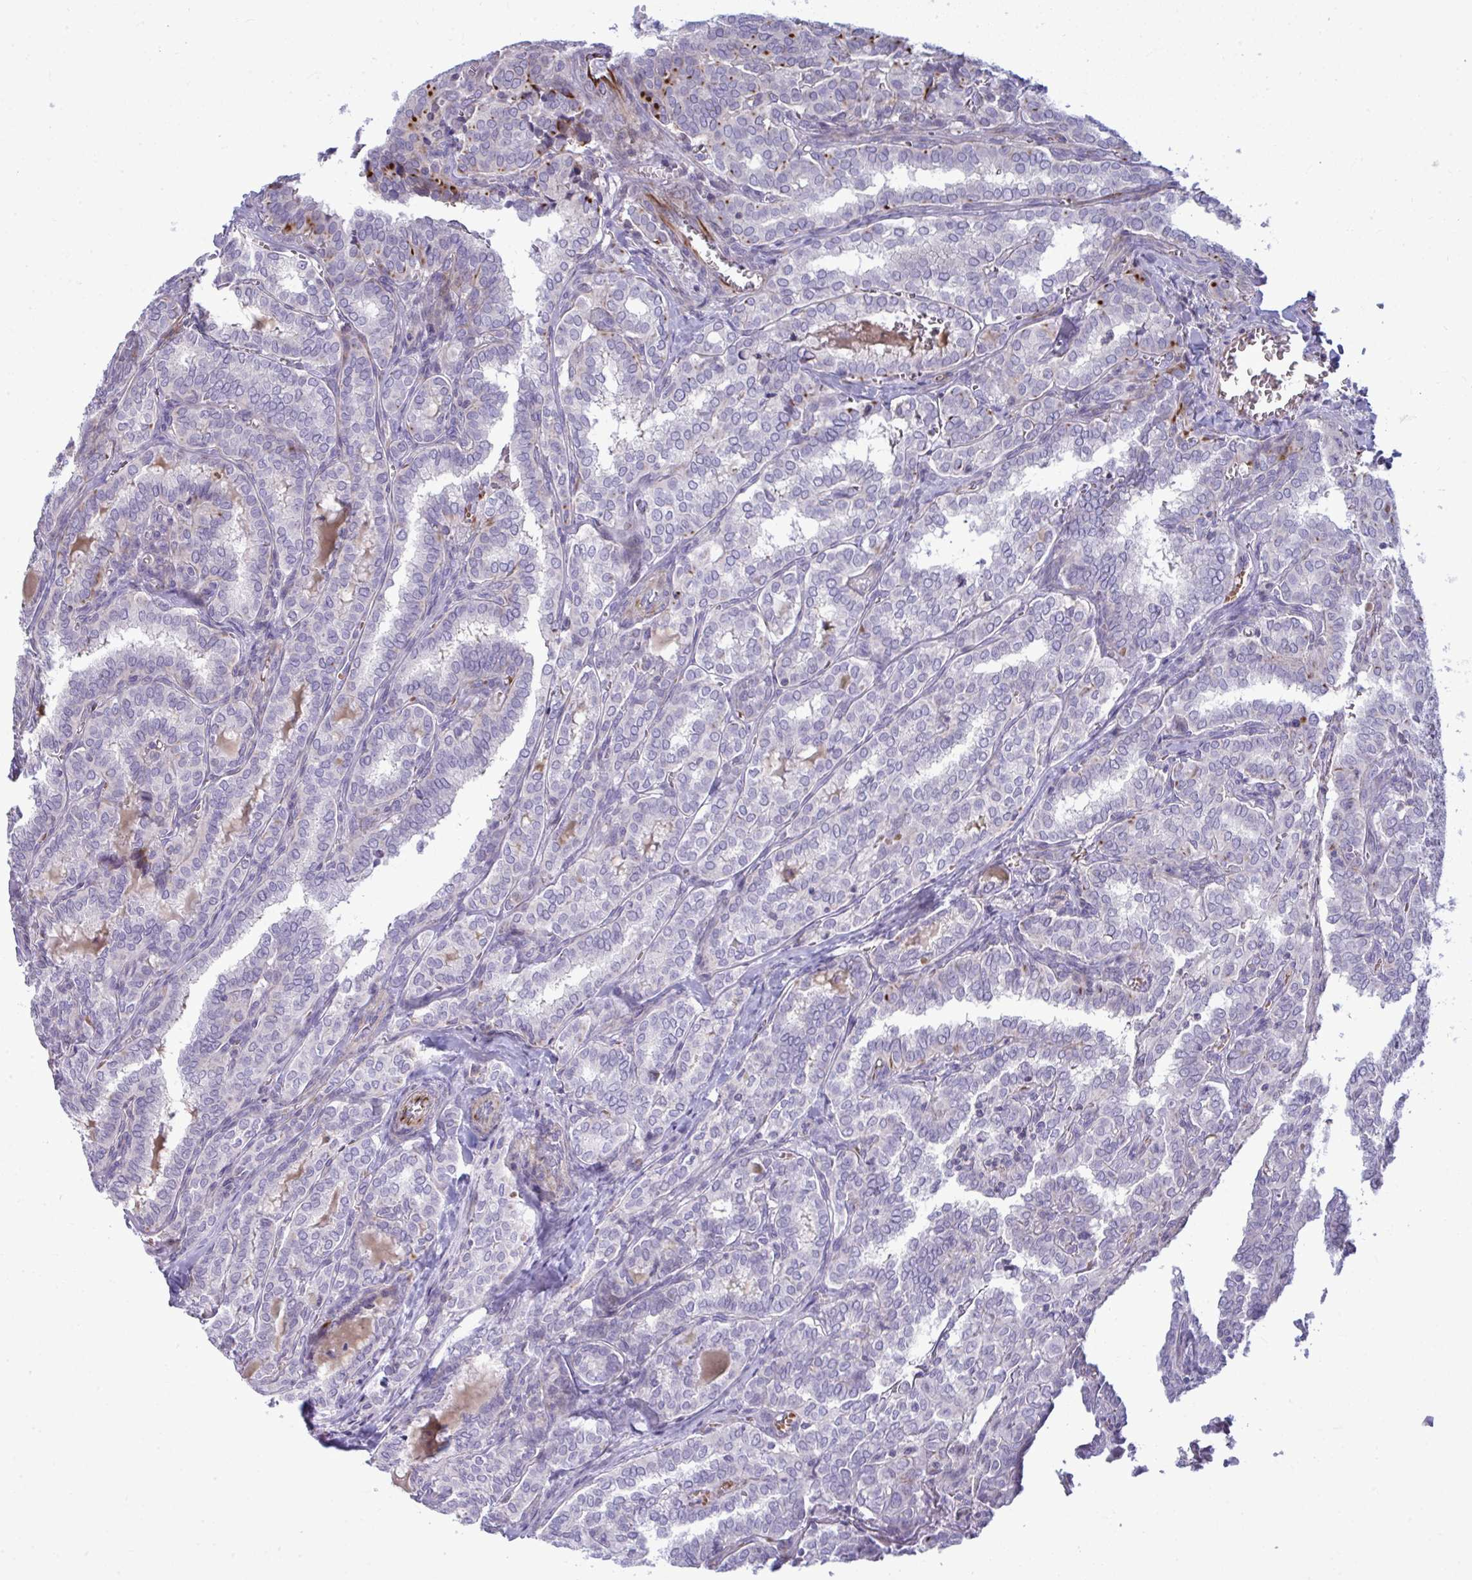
{"staining": {"intensity": "negative", "quantity": "none", "location": "none"}, "tissue": "thyroid cancer", "cell_type": "Tumor cells", "image_type": "cancer", "snomed": [{"axis": "morphology", "description": "Papillary adenocarcinoma, NOS"}, {"axis": "topography", "description": "Thyroid gland"}], "caption": "Thyroid cancer (papillary adenocarcinoma) was stained to show a protein in brown. There is no significant staining in tumor cells. (Stains: DAB (3,3'-diaminobenzidine) immunohistochemistry (IHC) with hematoxylin counter stain, Microscopy: brightfield microscopy at high magnification).", "gene": "SLC14A1", "patient": {"sex": "female", "age": 30}}